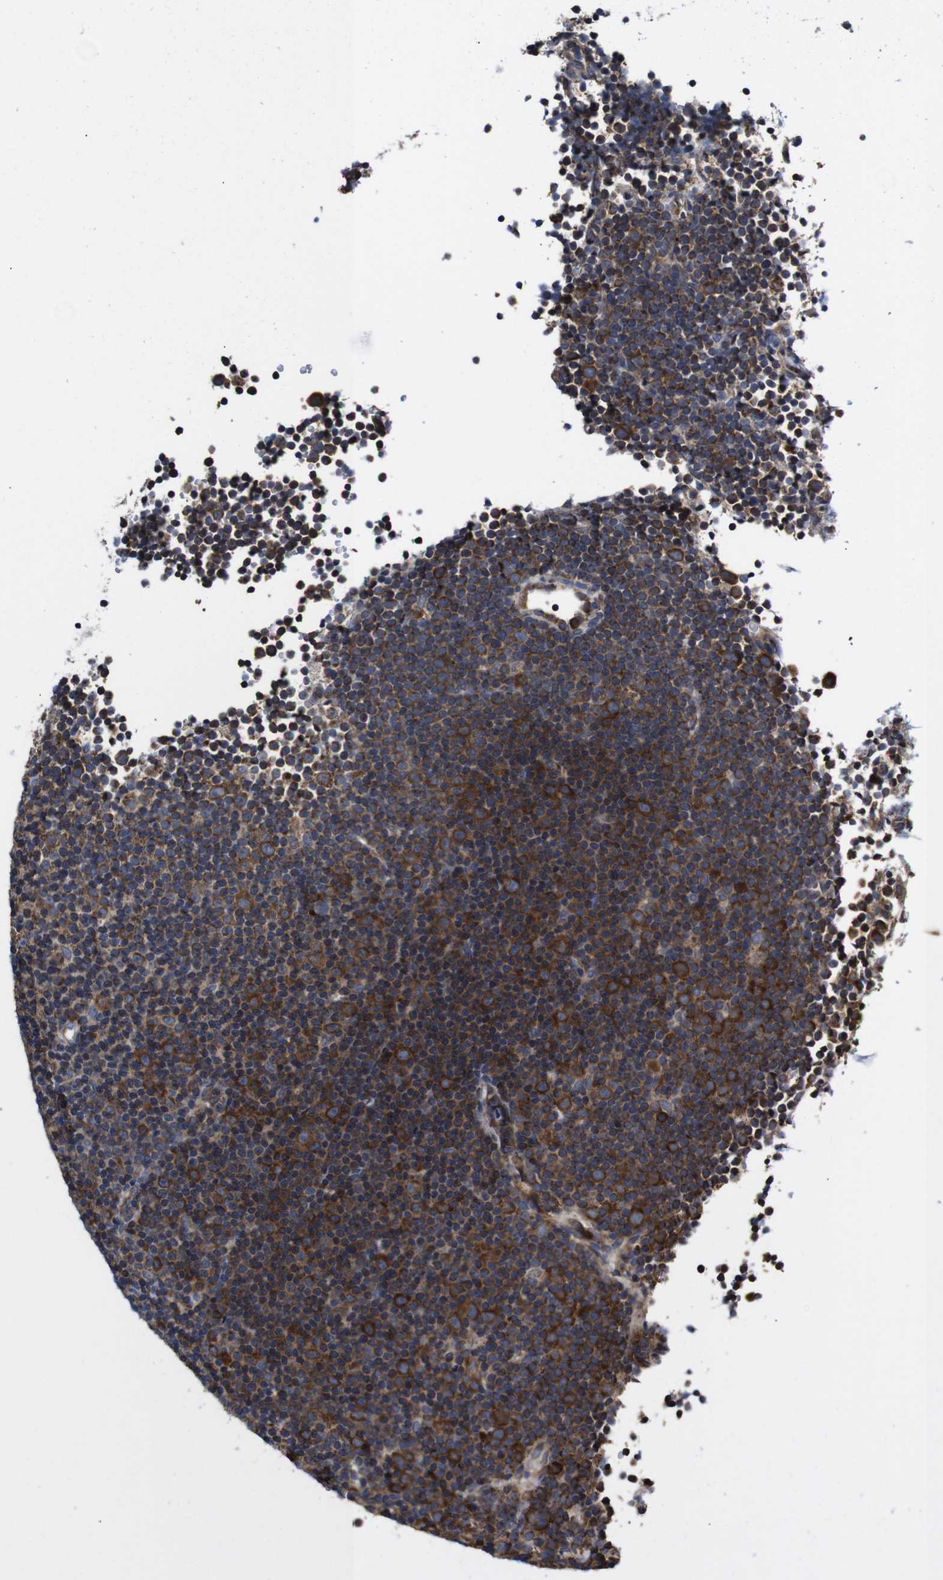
{"staining": {"intensity": "moderate", "quantity": "25%-75%", "location": "cytoplasmic/membranous"}, "tissue": "lymphoma", "cell_type": "Tumor cells", "image_type": "cancer", "snomed": [{"axis": "morphology", "description": "Malignant lymphoma, non-Hodgkin's type, Low grade"}, {"axis": "topography", "description": "Lymph node"}], "caption": "Tumor cells display medium levels of moderate cytoplasmic/membranous positivity in approximately 25%-75% of cells in human lymphoma.", "gene": "C17orf80", "patient": {"sex": "female", "age": 67}}